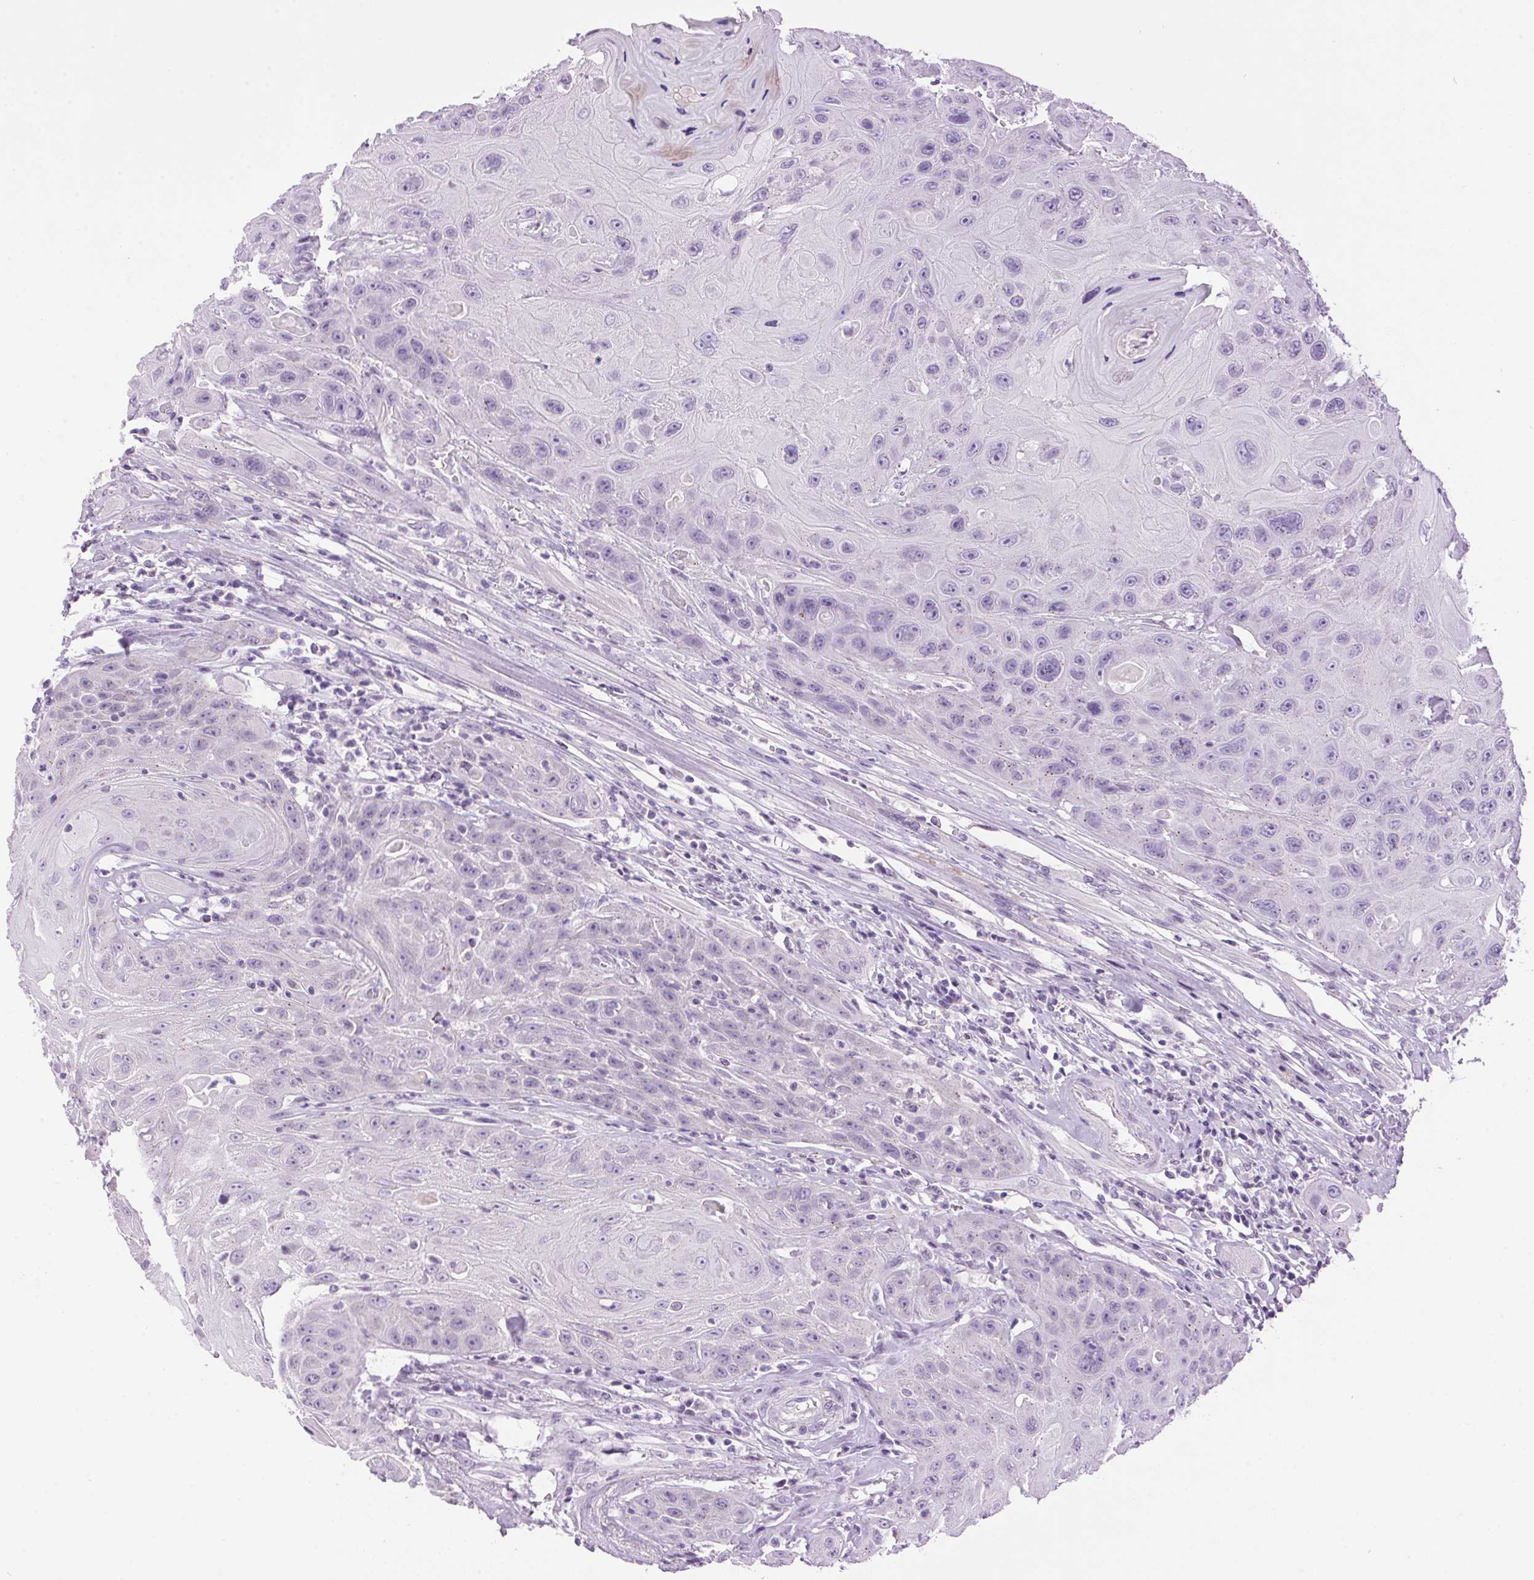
{"staining": {"intensity": "negative", "quantity": "none", "location": "none"}, "tissue": "head and neck cancer", "cell_type": "Tumor cells", "image_type": "cancer", "snomed": [{"axis": "morphology", "description": "Squamous cell carcinoma, NOS"}, {"axis": "topography", "description": "Head-Neck"}], "caption": "Immunohistochemistry (IHC) micrograph of neoplastic tissue: squamous cell carcinoma (head and neck) stained with DAB reveals no significant protein expression in tumor cells.", "gene": "TMEM88B", "patient": {"sex": "female", "age": 59}}